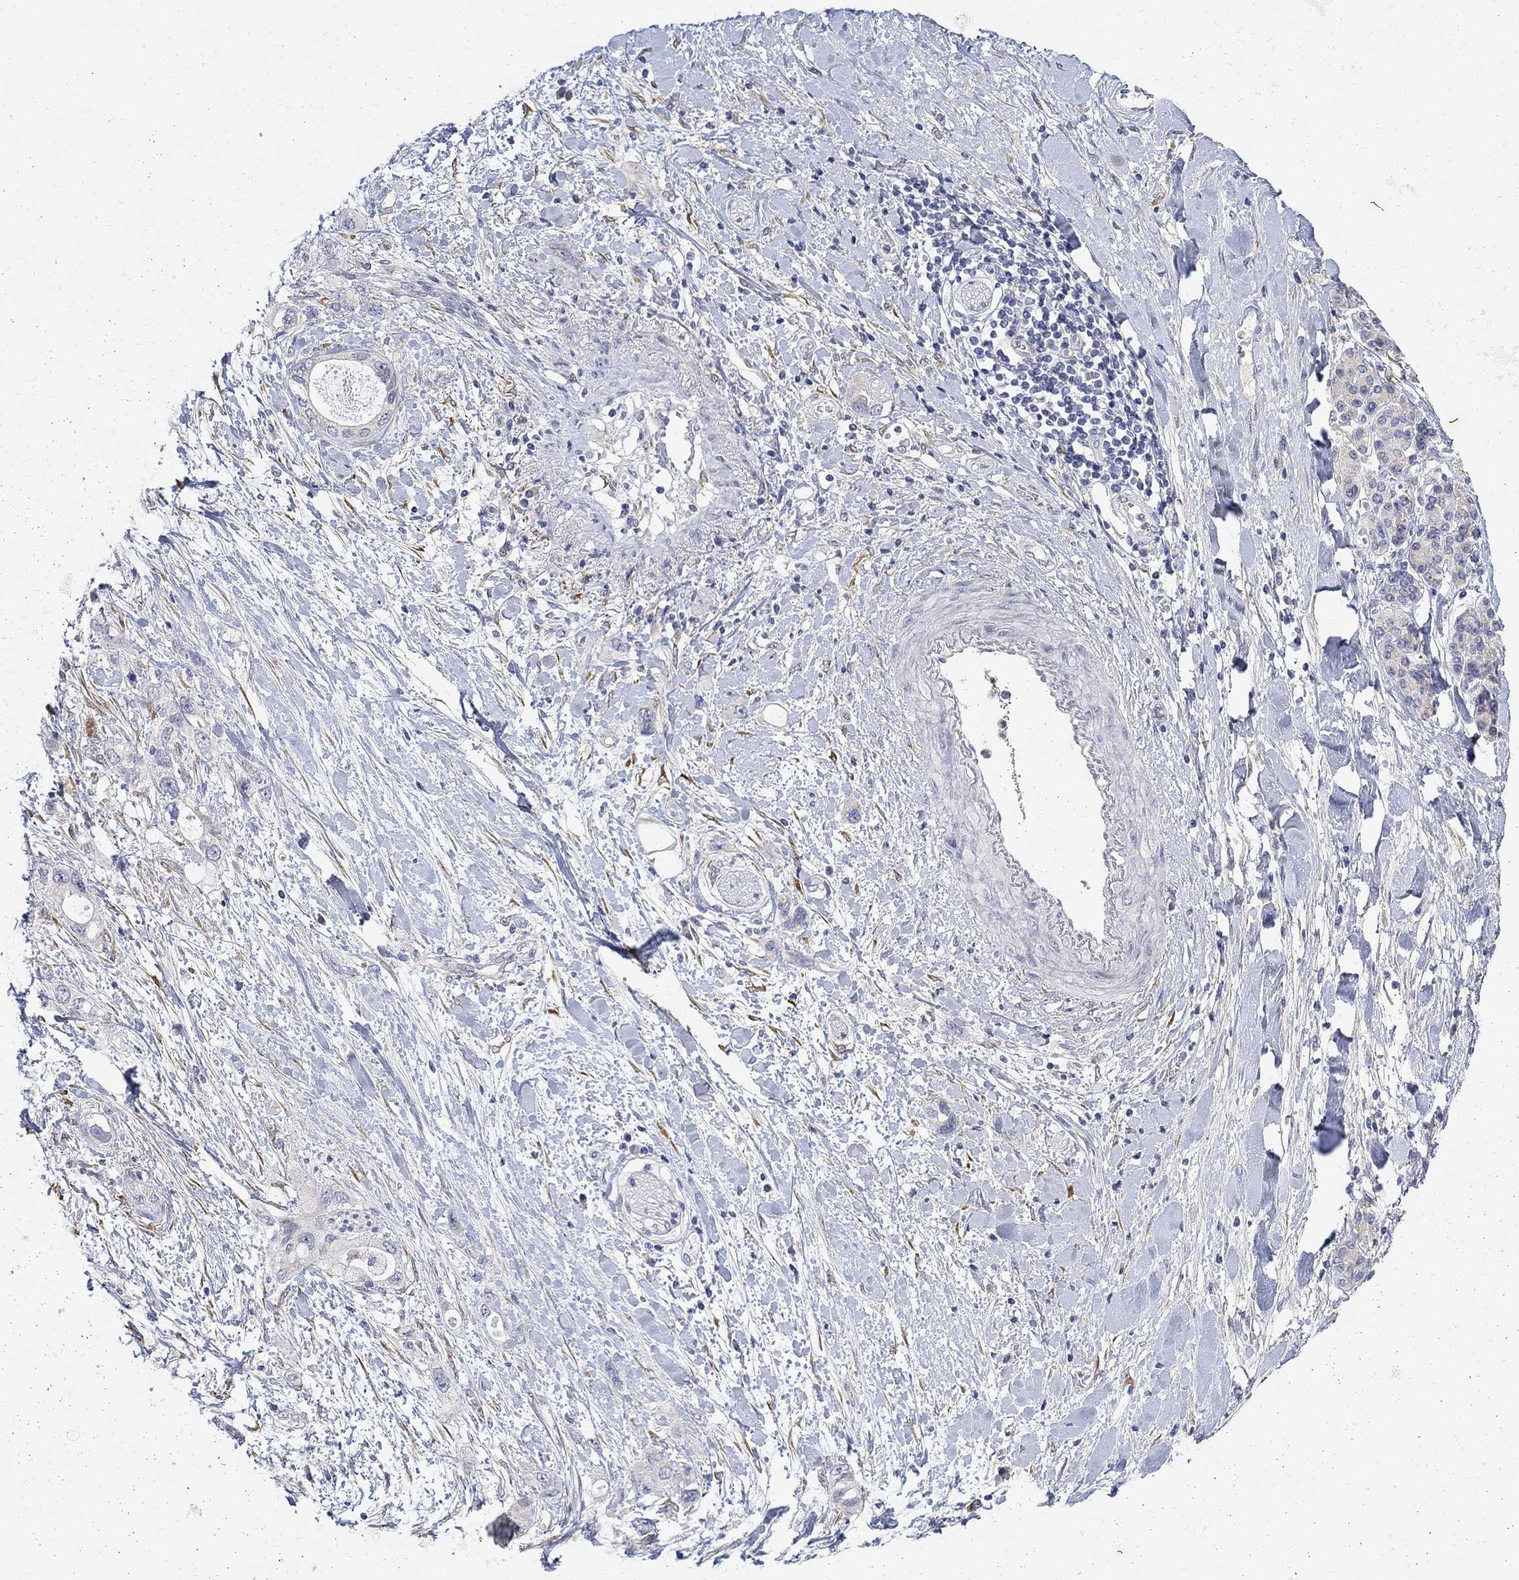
{"staining": {"intensity": "negative", "quantity": "none", "location": "none"}, "tissue": "pancreatic cancer", "cell_type": "Tumor cells", "image_type": "cancer", "snomed": [{"axis": "morphology", "description": "Adenocarcinoma, NOS"}, {"axis": "topography", "description": "Pancreas"}], "caption": "Immunohistochemical staining of pancreatic cancer (adenocarcinoma) shows no significant expression in tumor cells.", "gene": "FNDC5", "patient": {"sex": "female", "age": 56}}